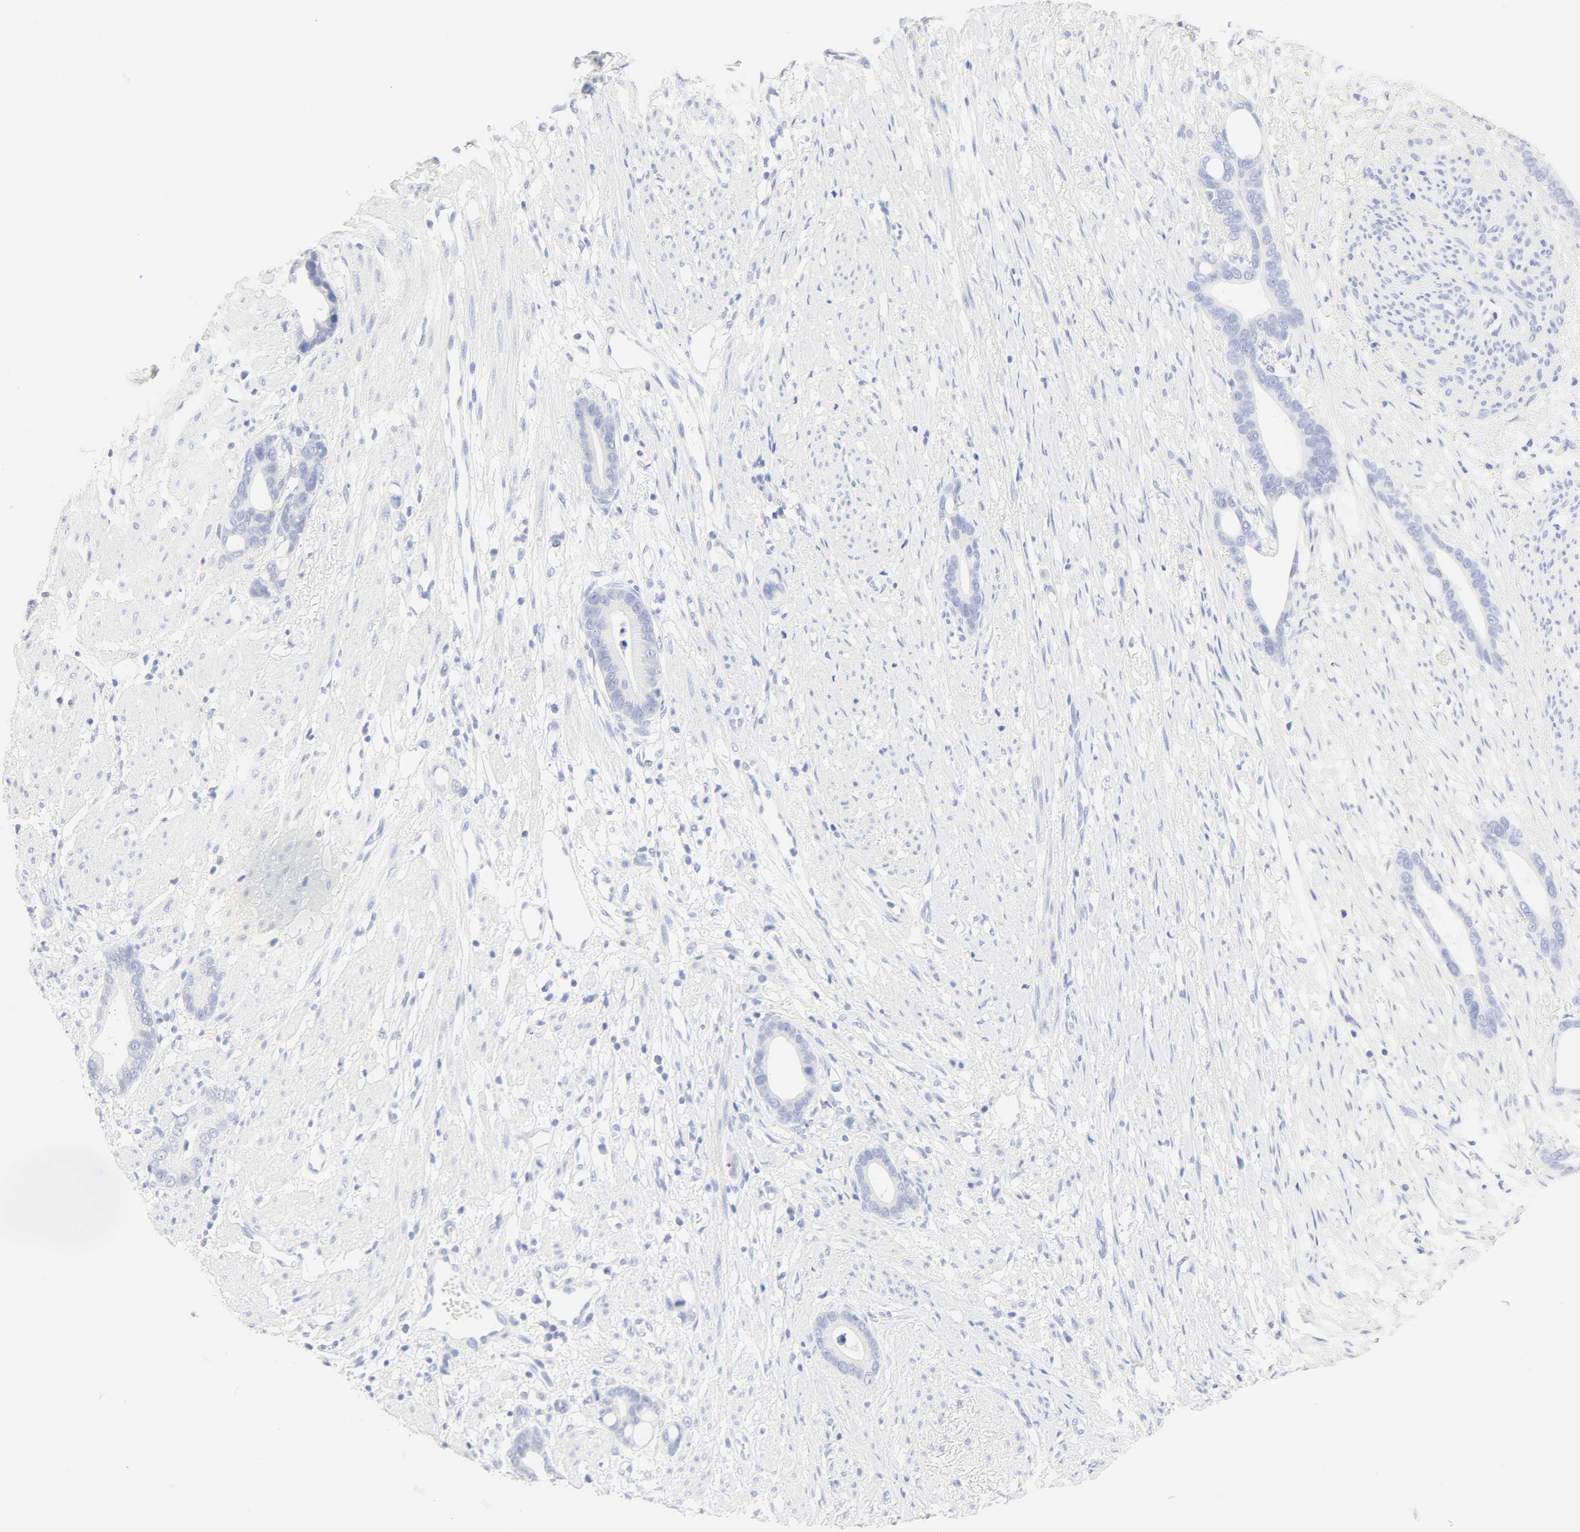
{"staining": {"intensity": "negative", "quantity": "none", "location": "none"}, "tissue": "stomach cancer", "cell_type": "Tumor cells", "image_type": "cancer", "snomed": [{"axis": "morphology", "description": "Adenocarcinoma, NOS"}, {"axis": "topography", "description": "Stomach"}], "caption": "High magnification brightfield microscopy of stomach cancer (adenocarcinoma) stained with DAB (3,3'-diaminobenzidine) (brown) and counterstained with hematoxylin (blue): tumor cells show no significant positivity. (DAB immunohistochemistry (IHC), high magnification).", "gene": "SLCO1B3", "patient": {"sex": "female", "age": 75}}